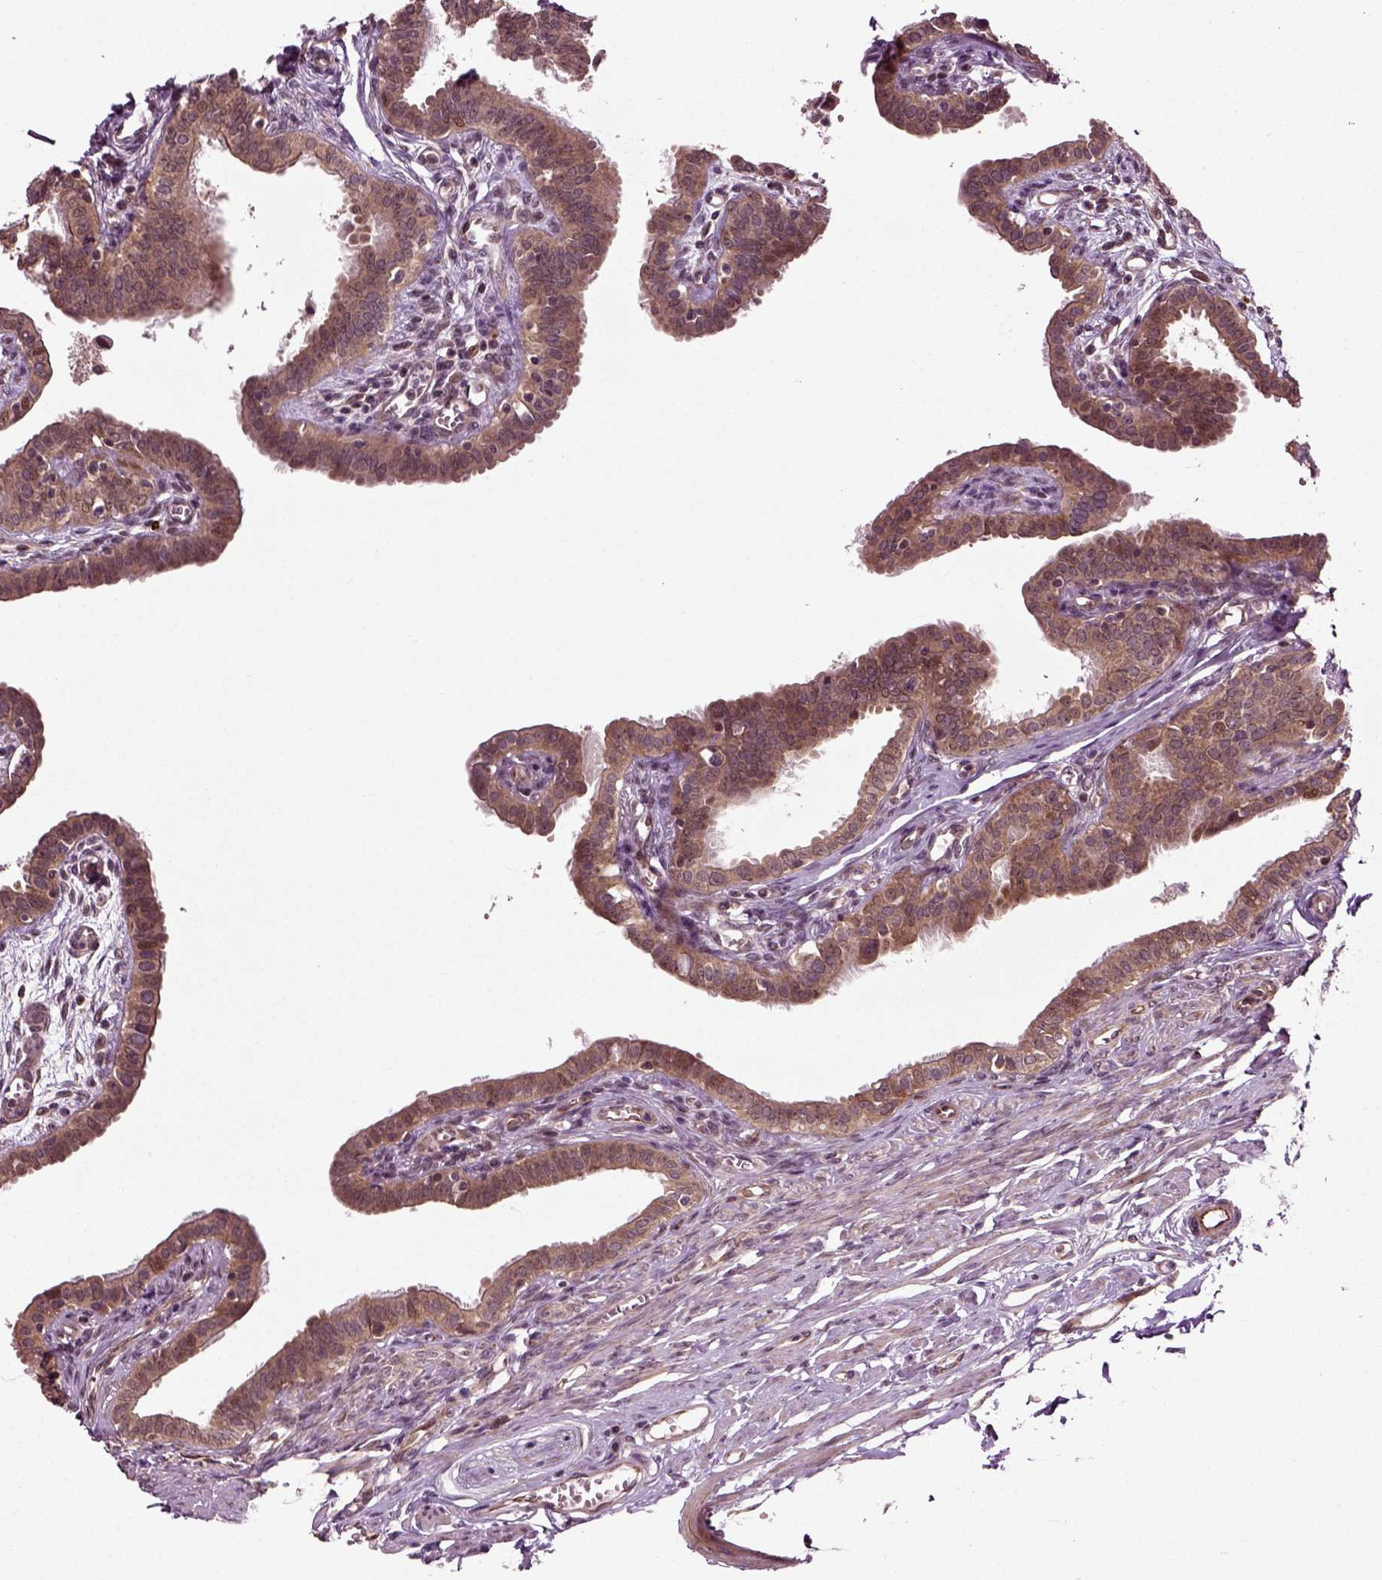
{"staining": {"intensity": "moderate", "quantity": ">75%", "location": "cytoplasmic/membranous"}, "tissue": "fallopian tube", "cell_type": "Glandular cells", "image_type": "normal", "snomed": [{"axis": "morphology", "description": "Normal tissue, NOS"}, {"axis": "morphology", "description": "Carcinoma, endometroid"}, {"axis": "topography", "description": "Fallopian tube"}, {"axis": "topography", "description": "Ovary"}], "caption": "A brown stain highlights moderate cytoplasmic/membranous positivity of a protein in glandular cells of normal human fallopian tube.", "gene": "PLCD3", "patient": {"sex": "female", "age": 42}}